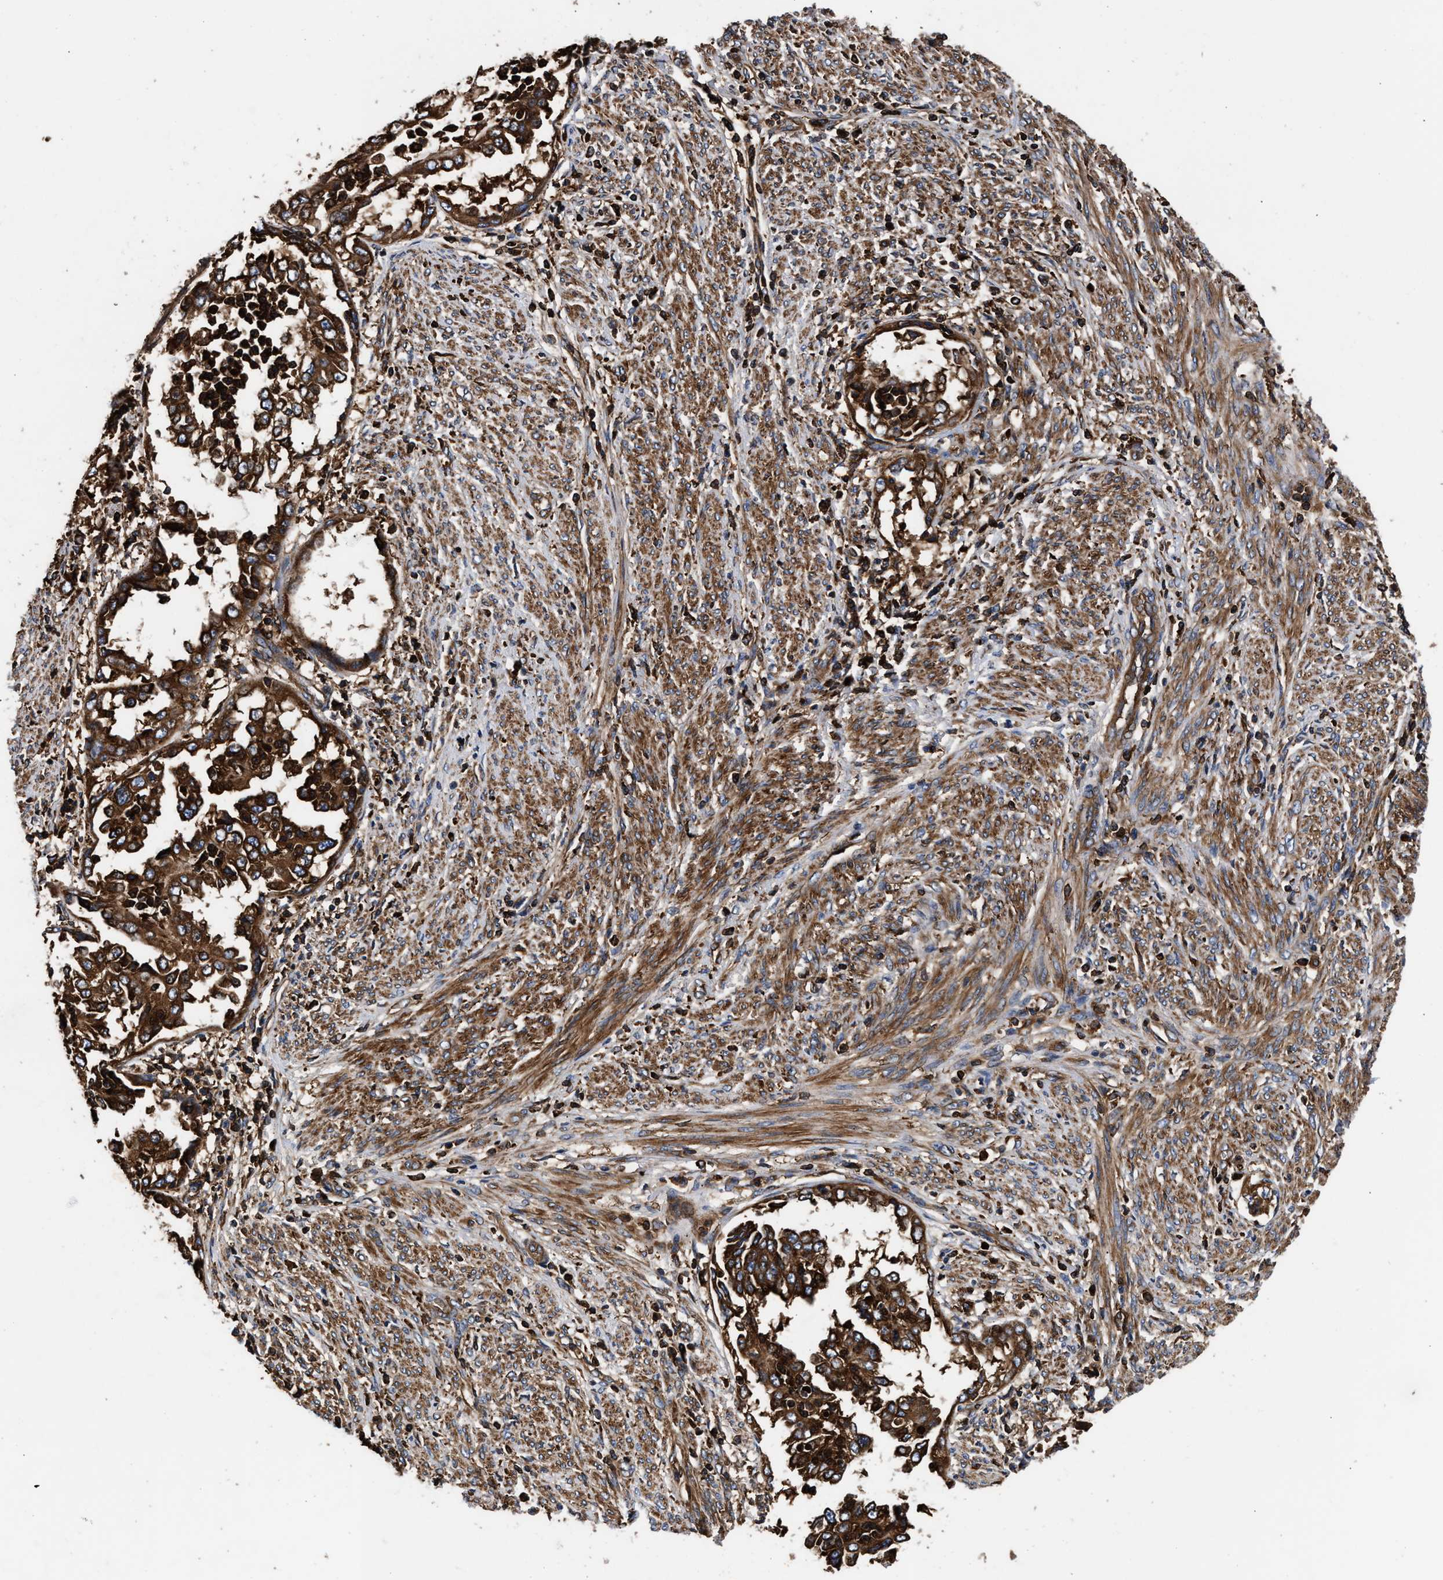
{"staining": {"intensity": "strong", "quantity": ">75%", "location": "cytoplasmic/membranous"}, "tissue": "endometrial cancer", "cell_type": "Tumor cells", "image_type": "cancer", "snomed": [{"axis": "morphology", "description": "Adenocarcinoma, NOS"}, {"axis": "topography", "description": "Endometrium"}], "caption": "This micrograph reveals endometrial cancer stained with IHC to label a protein in brown. The cytoplasmic/membranous of tumor cells show strong positivity for the protein. Nuclei are counter-stained blue.", "gene": "KYAT1", "patient": {"sex": "female", "age": 85}}